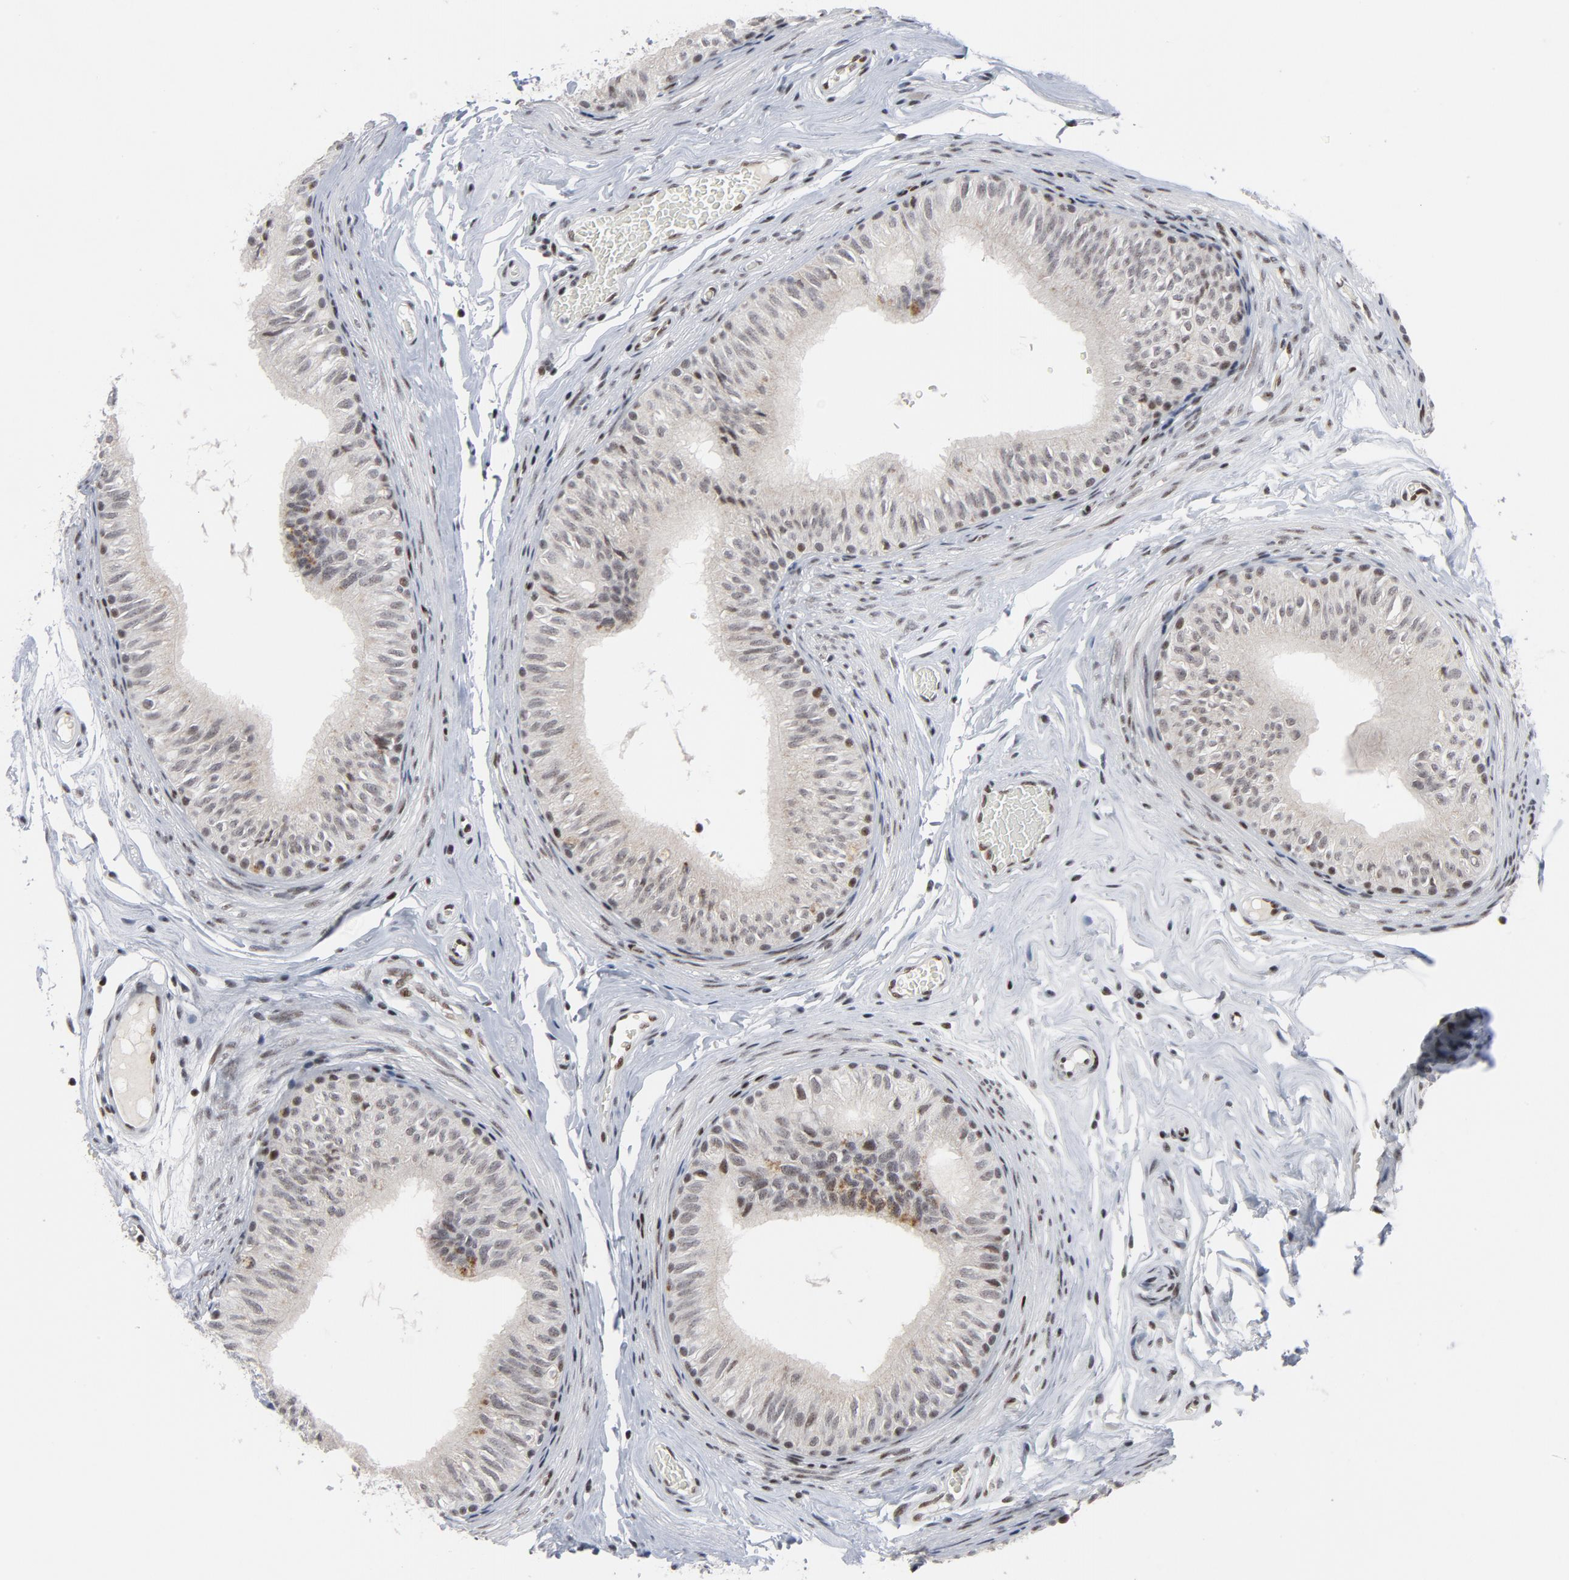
{"staining": {"intensity": "weak", "quantity": "25%-75%", "location": "cytoplasmic/membranous,nuclear"}, "tissue": "epididymis", "cell_type": "Glandular cells", "image_type": "normal", "snomed": [{"axis": "morphology", "description": "Normal tissue, NOS"}, {"axis": "topography", "description": "Testis"}, {"axis": "topography", "description": "Epididymis"}], "caption": "Weak cytoplasmic/membranous,nuclear staining for a protein is appreciated in about 25%-75% of glandular cells of unremarkable epididymis using immunohistochemistry.", "gene": "GABPA", "patient": {"sex": "male", "age": 36}}